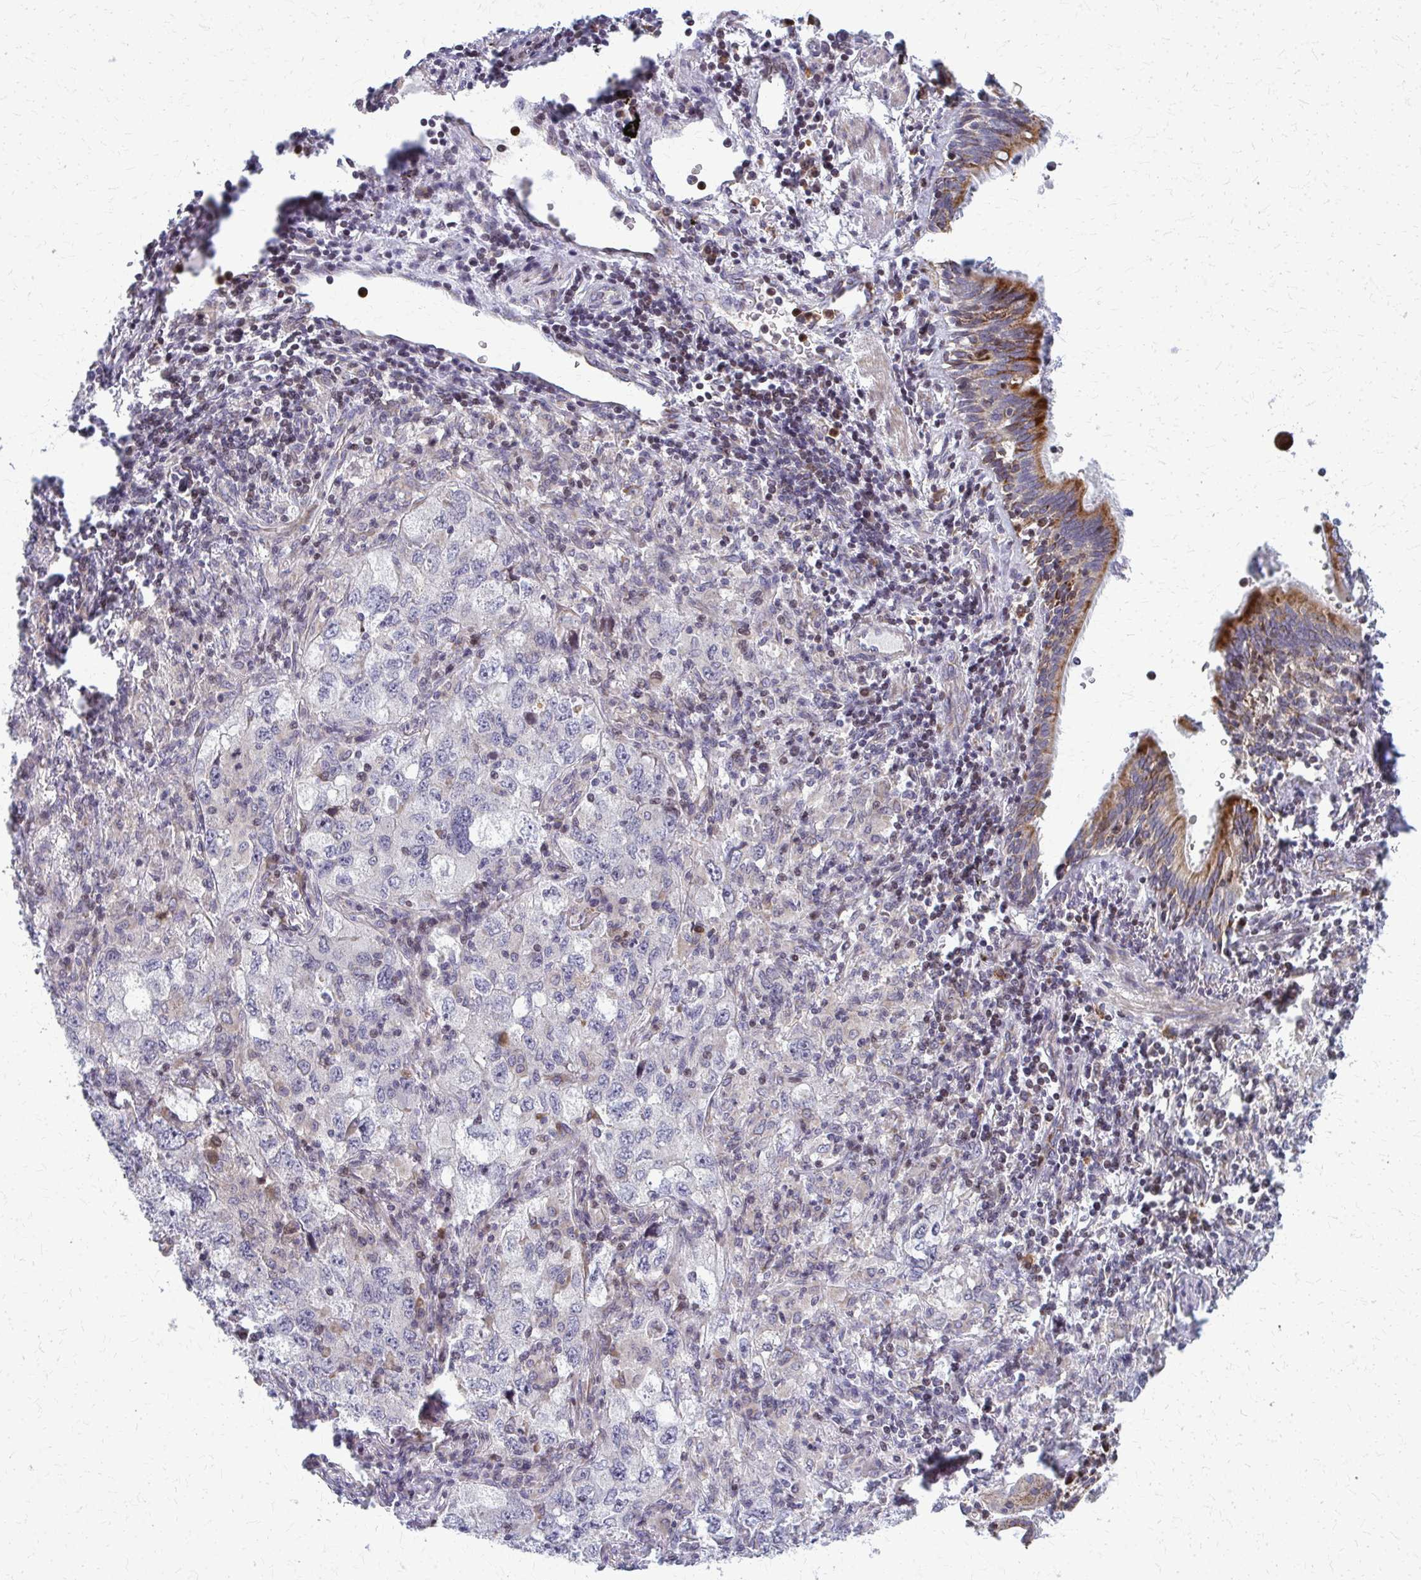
{"staining": {"intensity": "negative", "quantity": "none", "location": "none"}, "tissue": "lung cancer", "cell_type": "Tumor cells", "image_type": "cancer", "snomed": [{"axis": "morphology", "description": "Adenocarcinoma, NOS"}, {"axis": "topography", "description": "Lung"}], "caption": "DAB immunohistochemical staining of human adenocarcinoma (lung) reveals no significant positivity in tumor cells.", "gene": "MCCC1", "patient": {"sex": "female", "age": 57}}